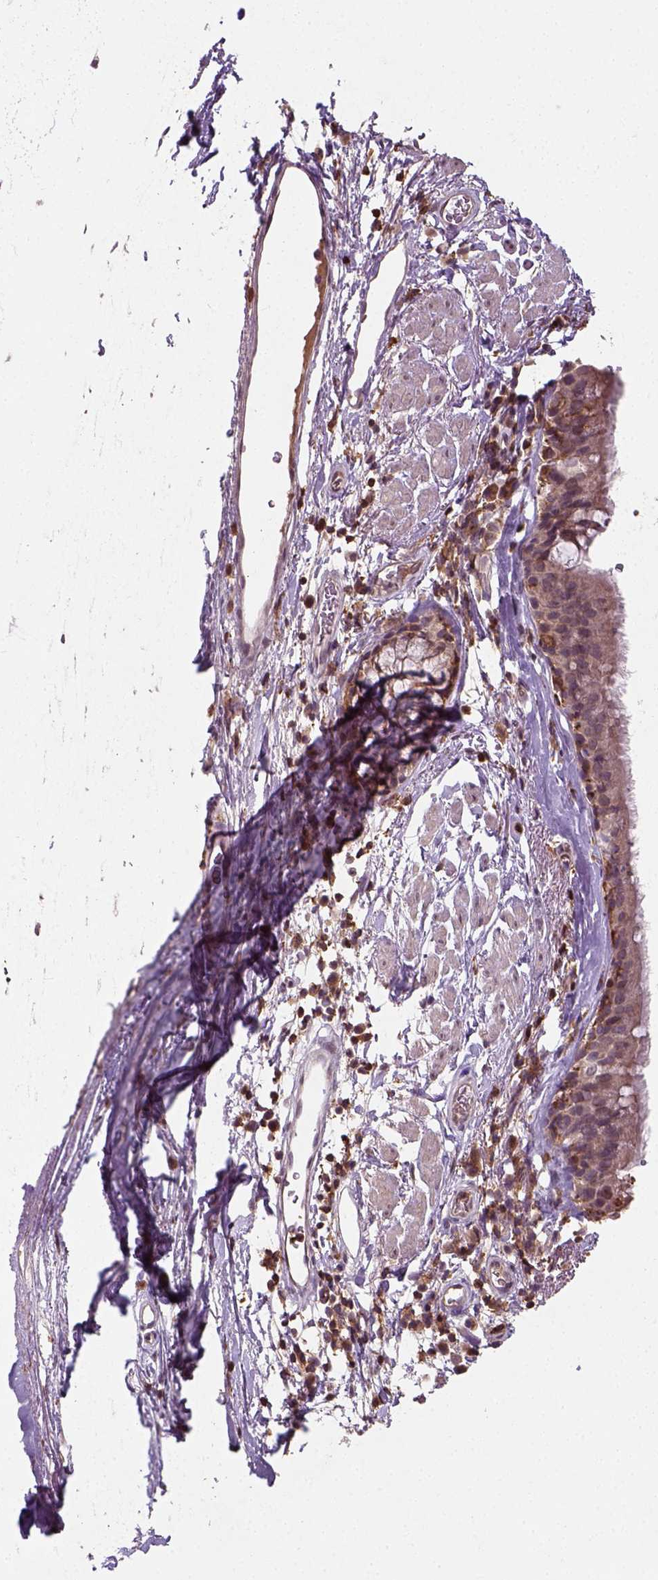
{"staining": {"intensity": "weak", "quantity": ">75%", "location": "cytoplasmic/membranous"}, "tissue": "bronchus", "cell_type": "Respiratory epithelial cells", "image_type": "normal", "snomed": [{"axis": "morphology", "description": "Normal tissue, NOS"}, {"axis": "topography", "description": "Cartilage tissue"}, {"axis": "topography", "description": "Bronchus"}], "caption": "DAB (3,3'-diaminobenzidine) immunohistochemical staining of benign bronchus displays weak cytoplasmic/membranous protein expression in approximately >75% of respiratory epithelial cells.", "gene": "CAMKK1", "patient": {"sex": "male", "age": 58}}